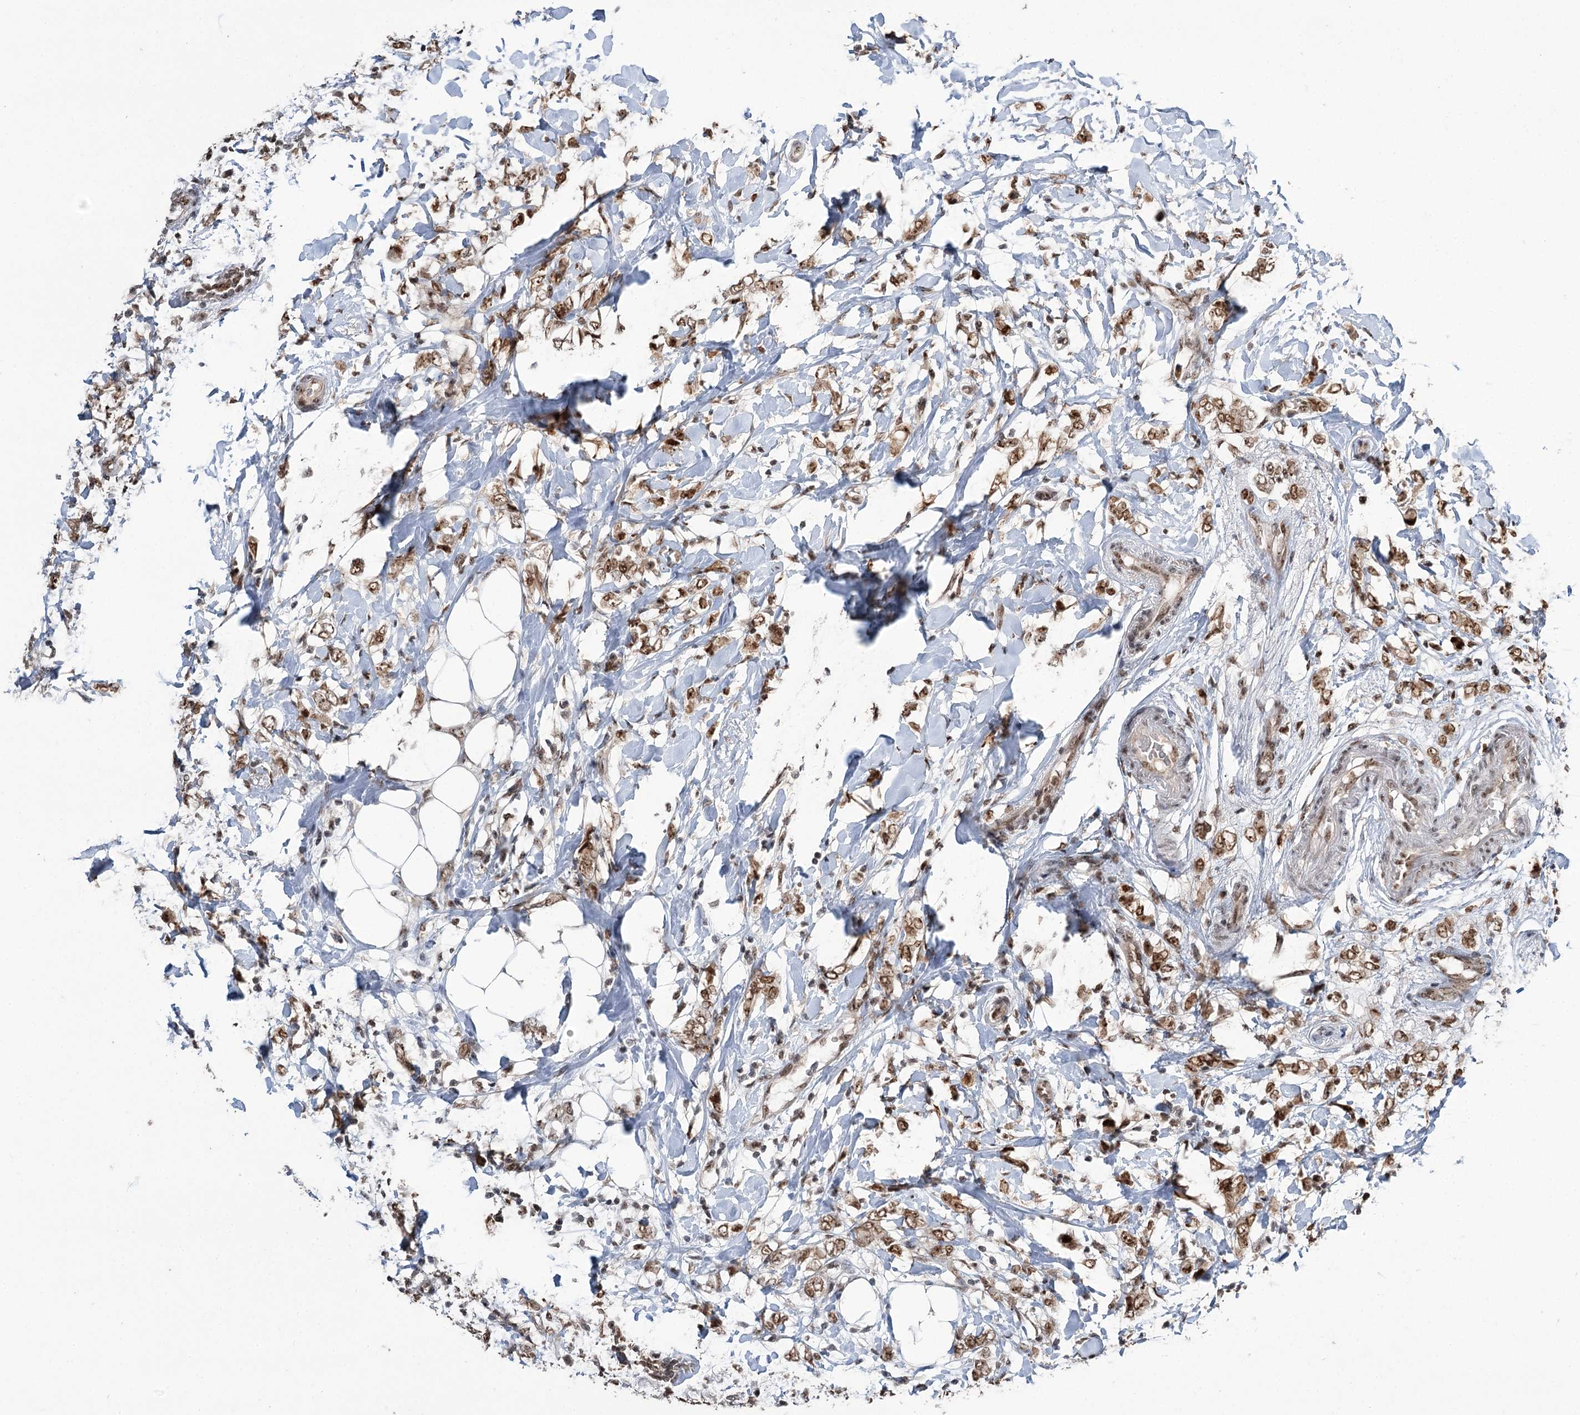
{"staining": {"intensity": "moderate", "quantity": ">75%", "location": "nuclear"}, "tissue": "breast cancer", "cell_type": "Tumor cells", "image_type": "cancer", "snomed": [{"axis": "morphology", "description": "Normal tissue, NOS"}, {"axis": "morphology", "description": "Lobular carcinoma"}, {"axis": "topography", "description": "Breast"}], "caption": "Immunohistochemical staining of human lobular carcinoma (breast) shows moderate nuclear protein expression in approximately >75% of tumor cells.", "gene": "ERCC3", "patient": {"sex": "female", "age": 47}}